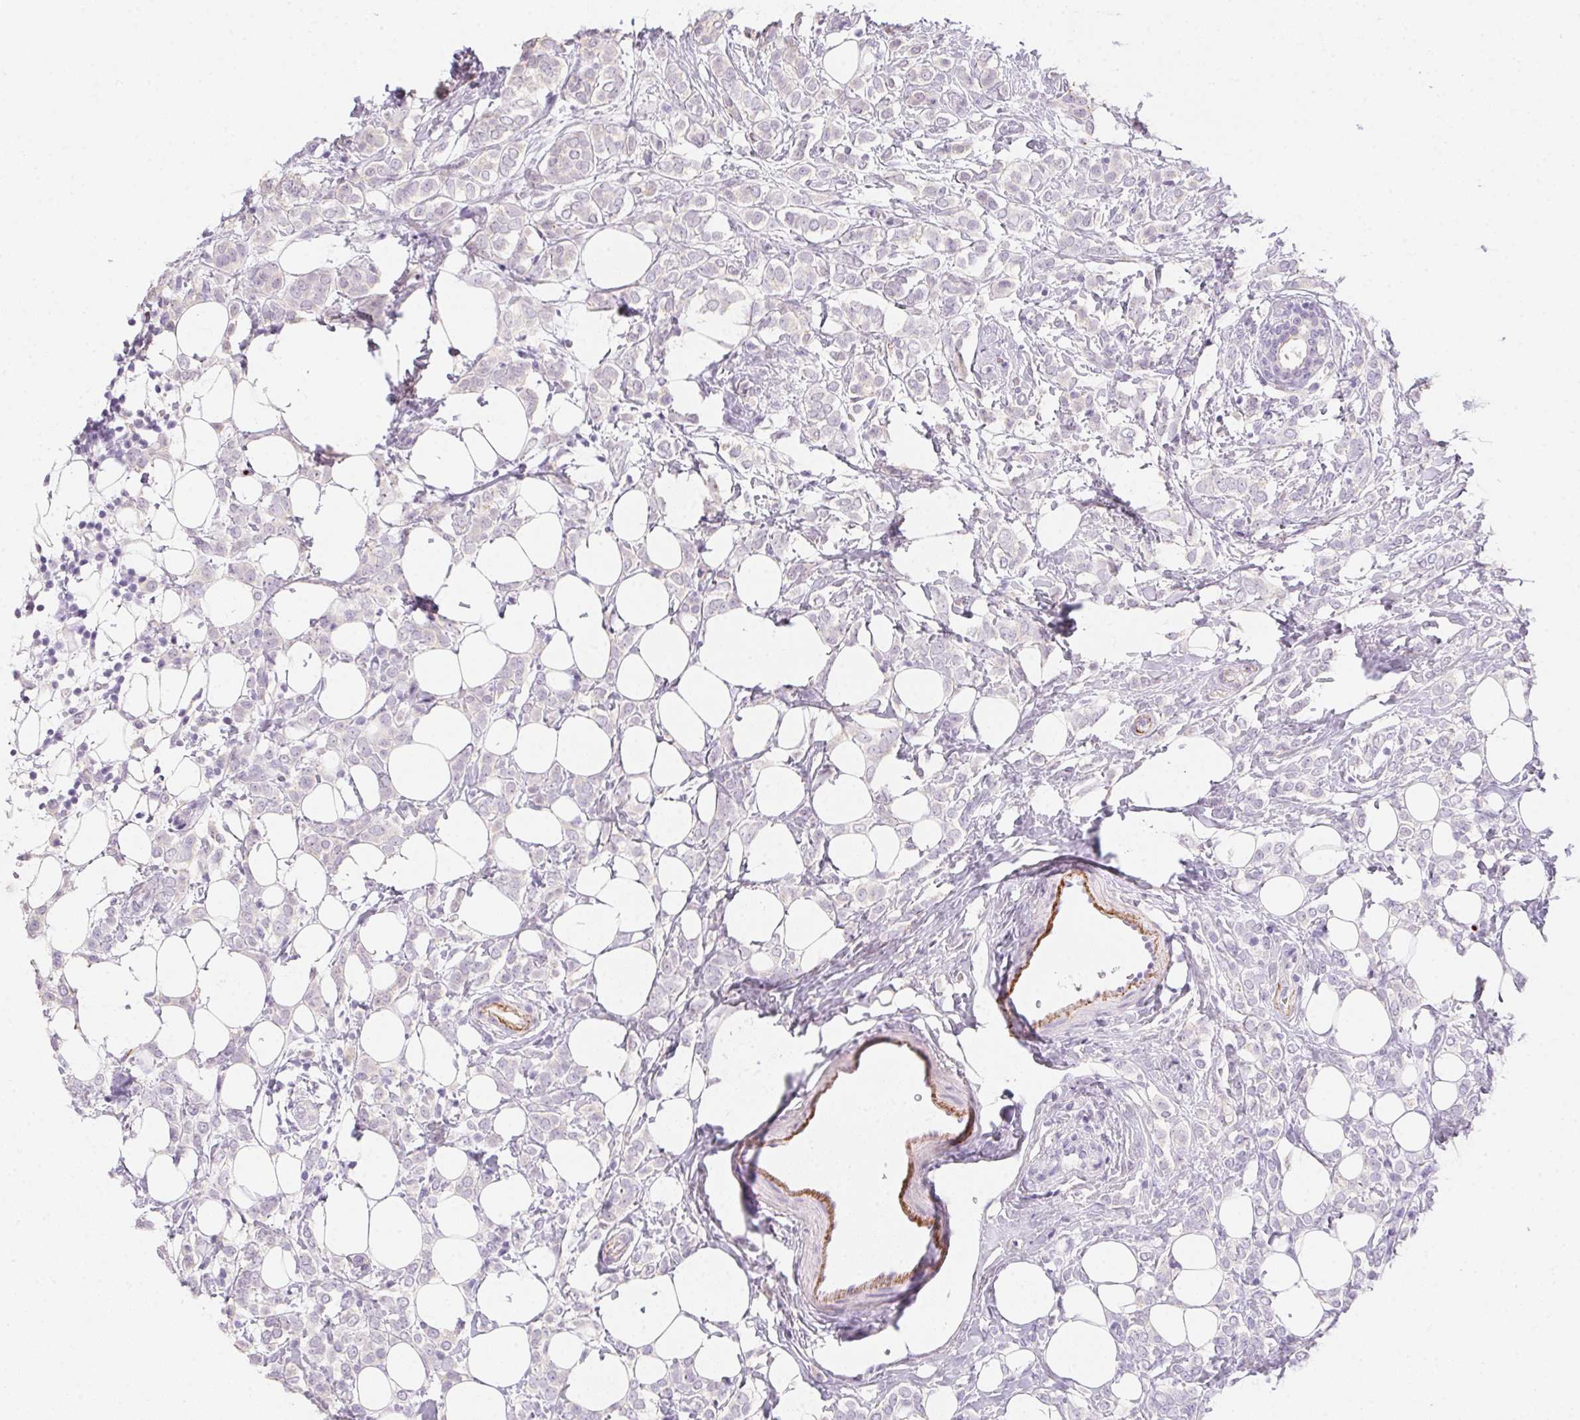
{"staining": {"intensity": "negative", "quantity": "none", "location": "none"}, "tissue": "breast cancer", "cell_type": "Tumor cells", "image_type": "cancer", "snomed": [{"axis": "morphology", "description": "Lobular carcinoma"}, {"axis": "topography", "description": "Breast"}], "caption": "The immunohistochemistry histopathology image has no significant positivity in tumor cells of lobular carcinoma (breast) tissue.", "gene": "MYL4", "patient": {"sex": "female", "age": 49}}